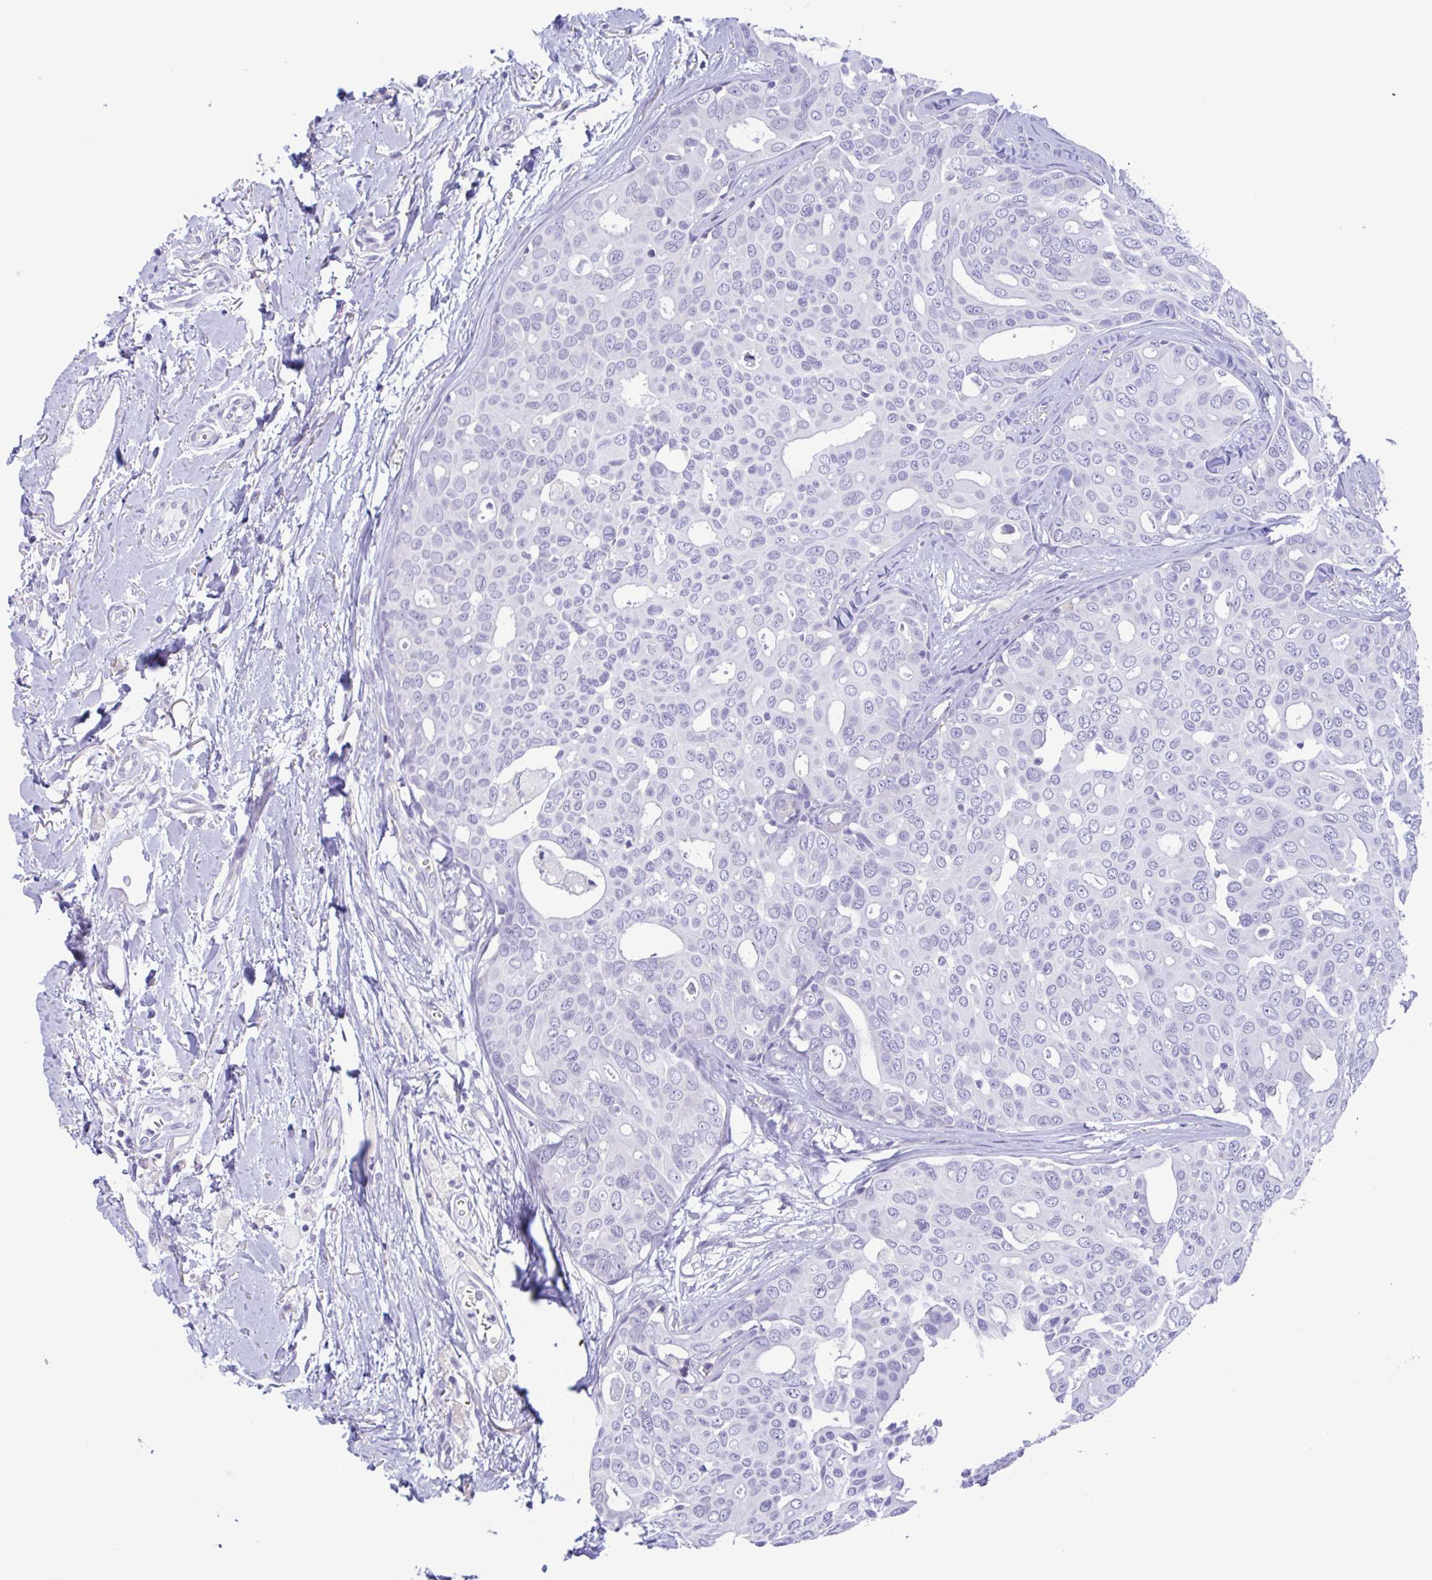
{"staining": {"intensity": "negative", "quantity": "none", "location": "none"}, "tissue": "breast cancer", "cell_type": "Tumor cells", "image_type": "cancer", "snomed": [{"axis": "morphology", "description": "Duct carcinoma"}, {"axis": "topography", "description": "Breast"}], "caption": "Immunohistochemical staining of human breast cancer (intraductal carcinoma) exhibits no significant expression in tumor cells.", "gene": "TNNI3", "patient": {"sex": "female", "age": 54}}